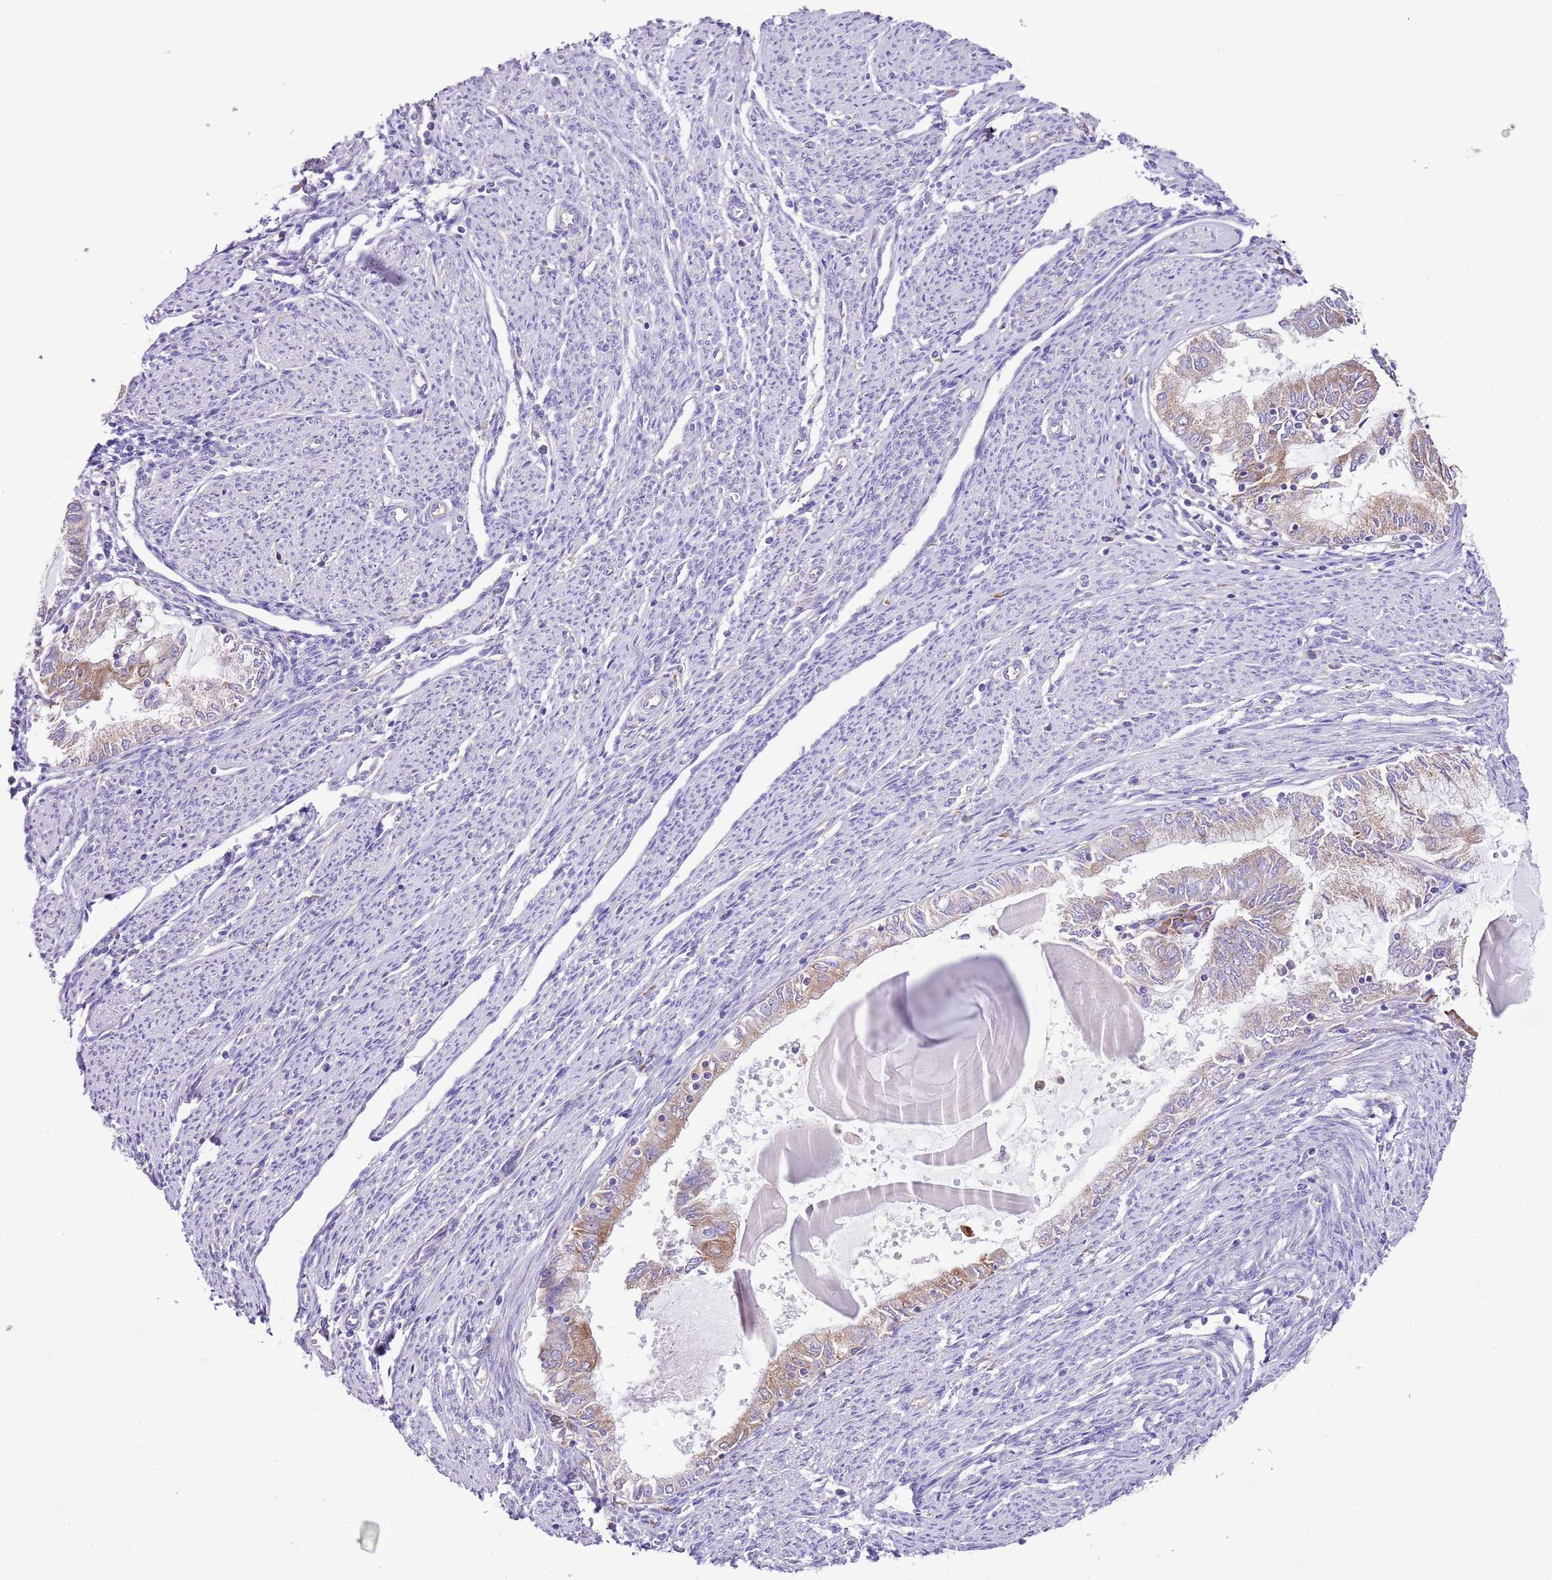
{"staining": {"intensity": "moderate", "quantity": ">75%", "location": "cytoplasmic/membranous"}, "tissue": "endometrial cancer", "cell_type": "Tumor cells", "image_type": "cancer", "snomed": [{"axis": "morphology", "description": "Adenocarcinoma, NOS"}, {"axis": "topography", "description": "Endometrium"}], "caption": "This histopathology image shows IHC staining of adenocarcinoma (endometrial), with medium moderate cytoplasmic/membranous staining in approximately >75% of tumor cells.", "gene": "RPS10", "patient": {"sex": "female", "age": 79}}